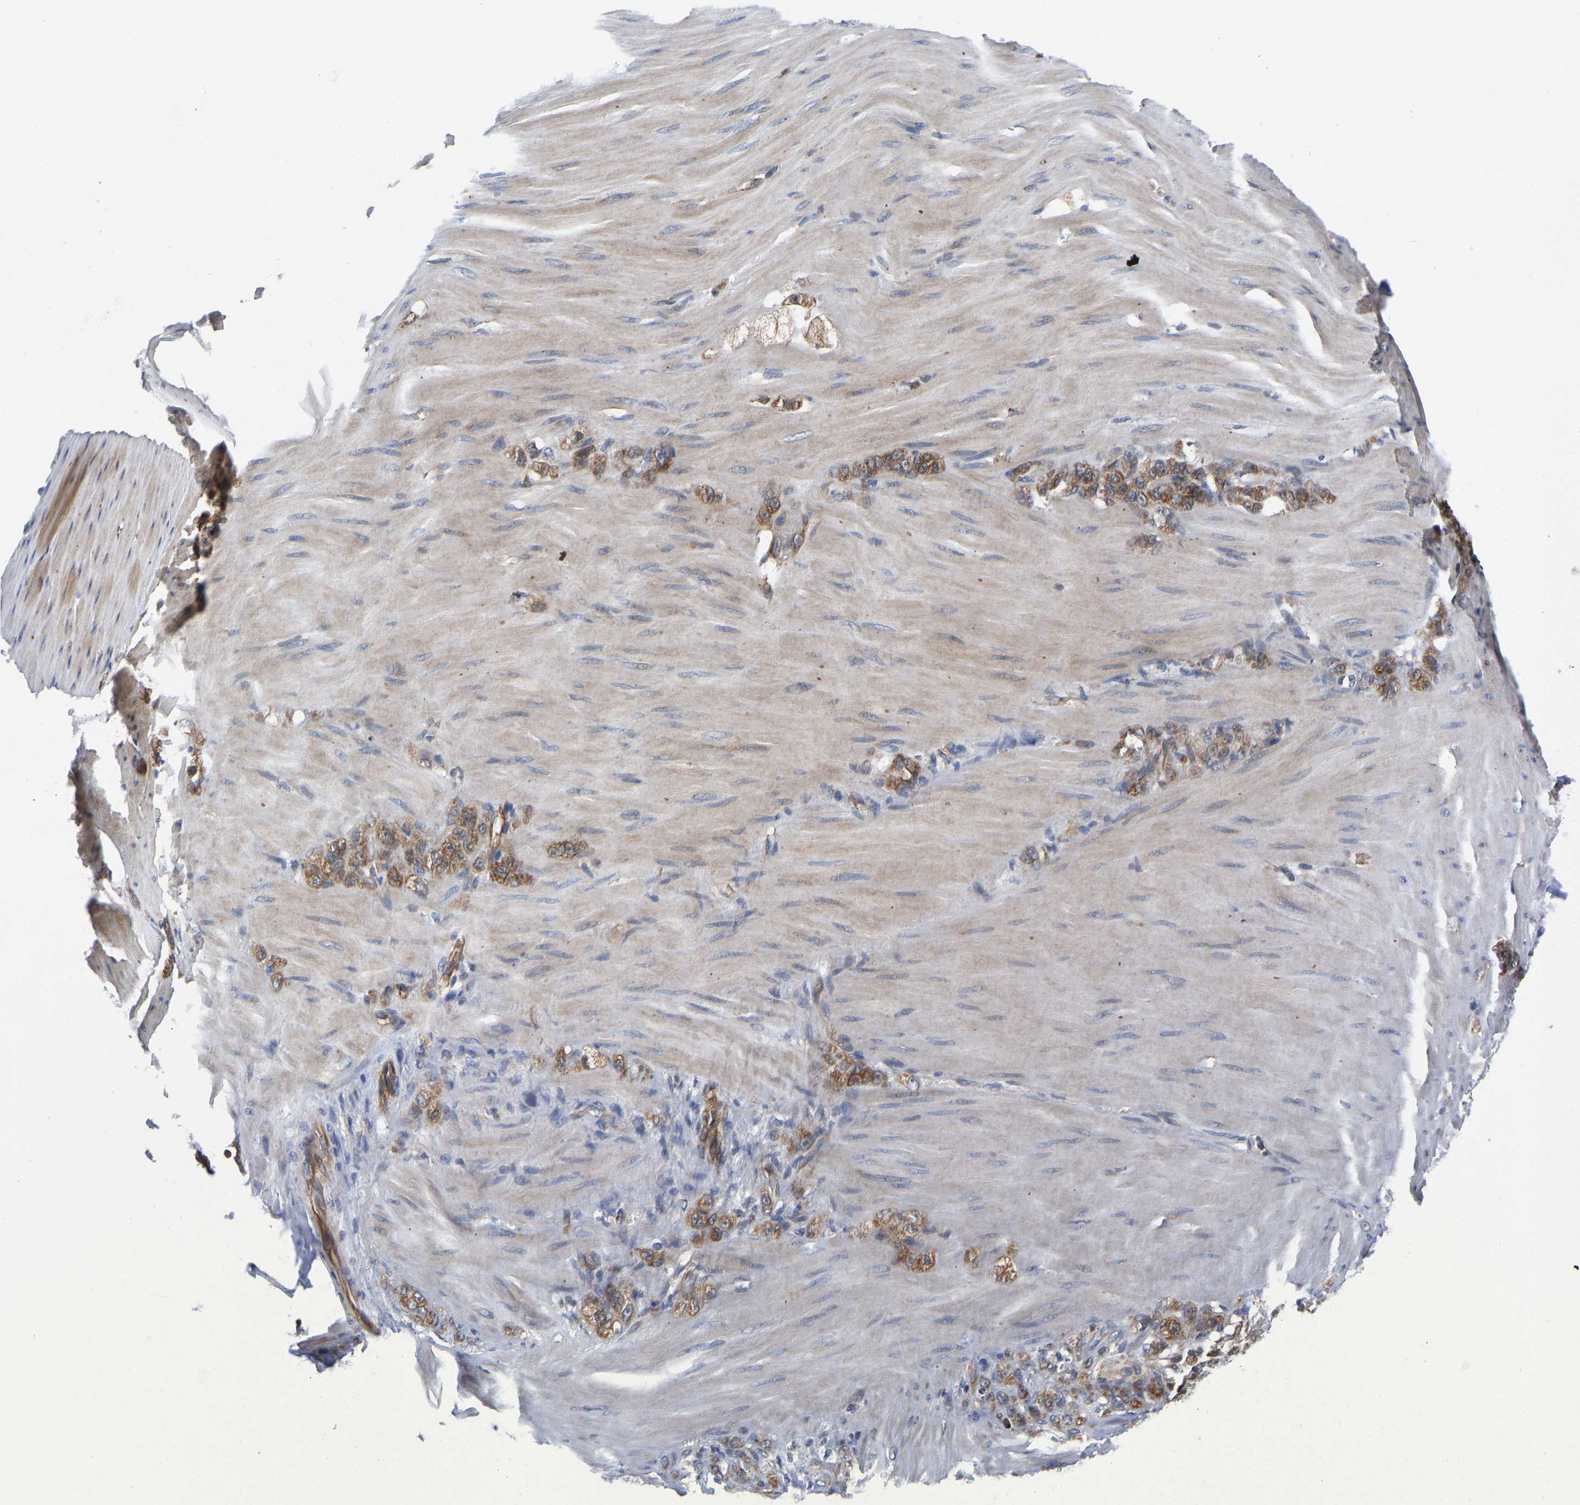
{"staining": {"intensity": "moderate", "quantity": ">75%", "location": "cytoplasmic/membranous"}, "tissue": "stomach cancer", "cell_type": "Tumor cells", "image_type": "cancer", "snomed": [{"axis": "morphology", "description": "Normal tissue, NOS"}, {"axis": "morphology", "description": "Adenocarcinoma, NOS"}, {"axis": "topography", "description": "Stomach"}], "caption": "Immunohistochemistry staining of stomach cancer (adenocarcinoma), which exhibits medium levels of moderate cytoplasmic/membranous positivity in about >75% of tumor cells indicating moderate cytoplasmic/membranous protein staining. The staining was performed using DAB (3,3'-diaminobenzidine) (brown) for protein detection and nuclei were counterstained in hematoxylin (blue).", "gene": "FRRS1", "patient": {"sex": "male", "age": 82}}